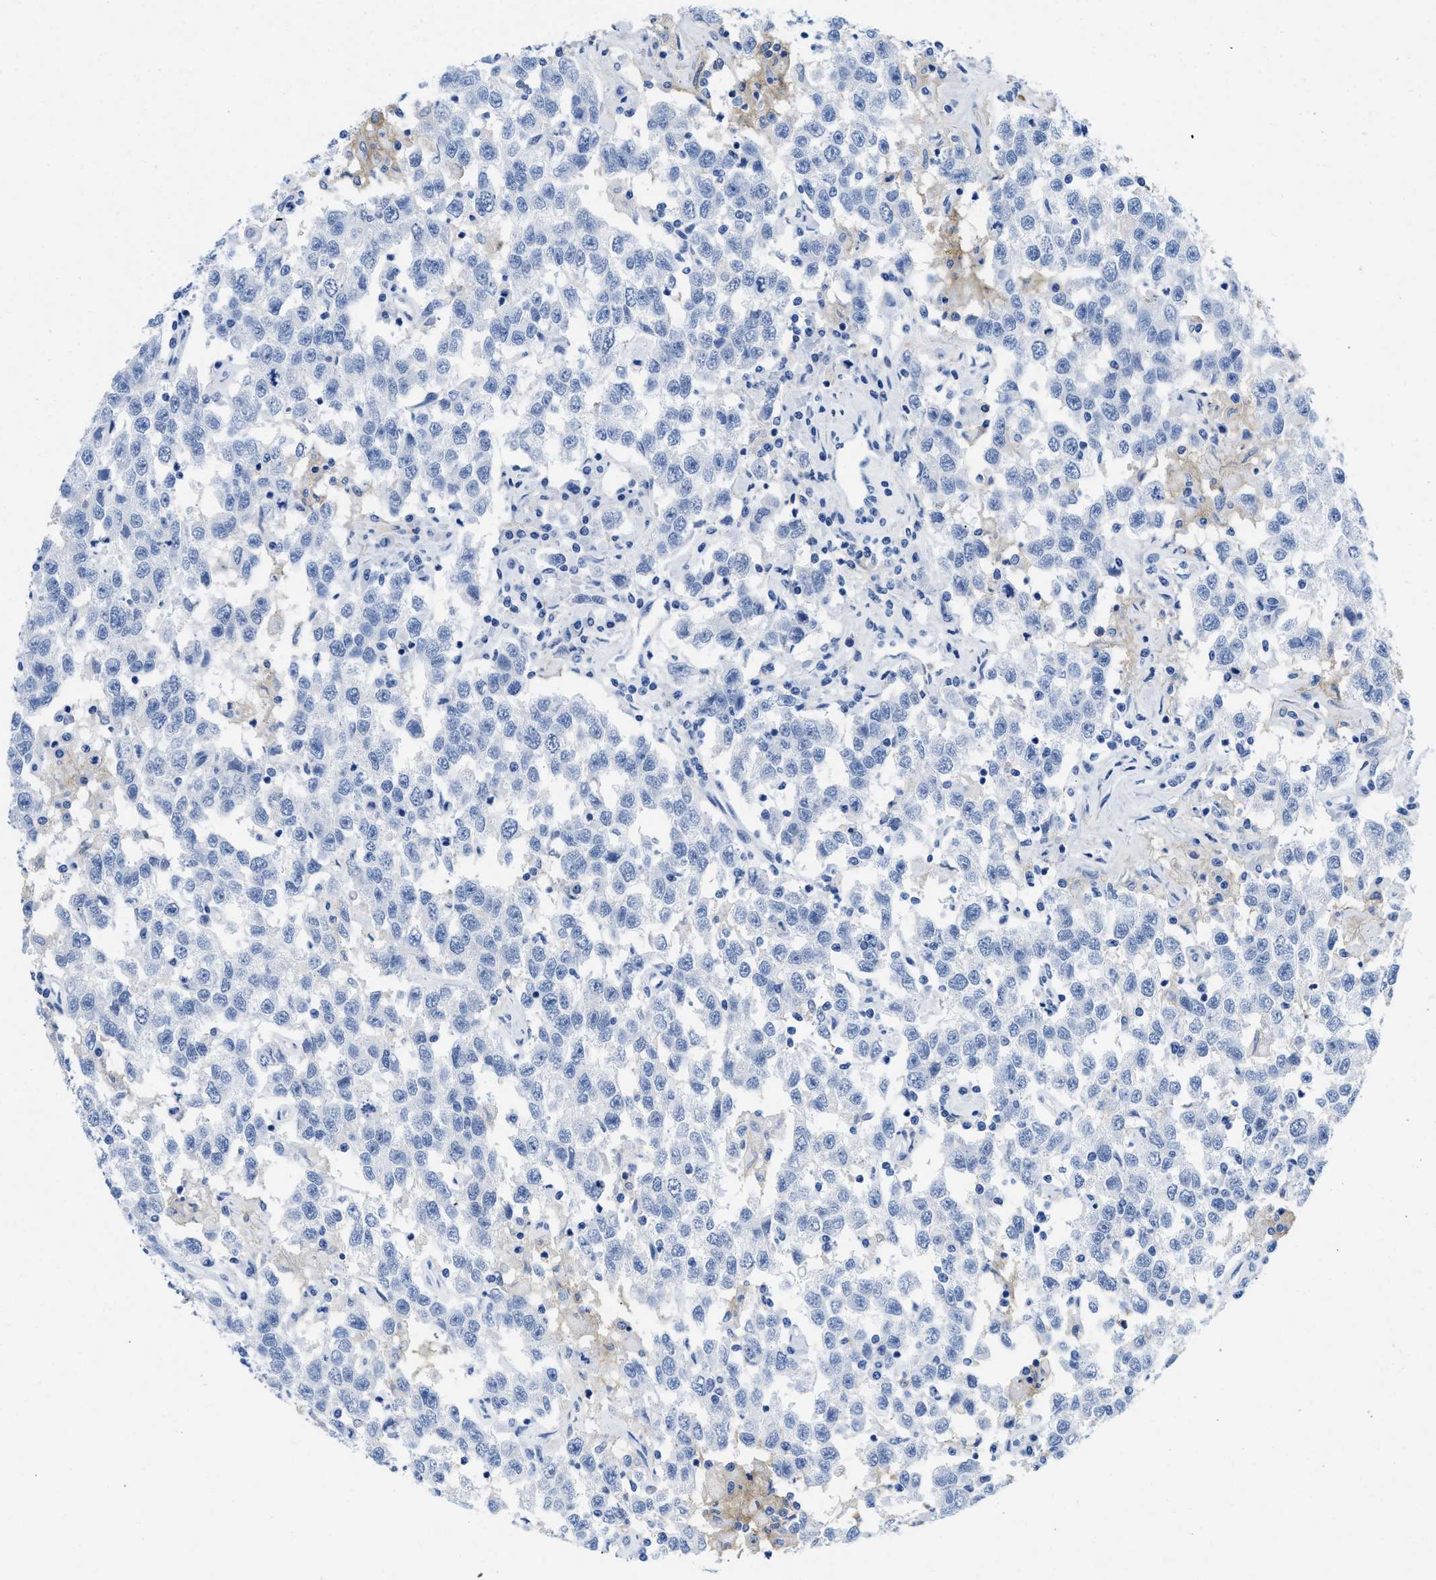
{"staining": {"intensity": "negative", "quantity": "none", "location": "none"}, "tissue": "testis cancer", "cell_type": "Tumor cells", "image_type": "cancer", "snomed": [{"axis": "morphology", "description": "Seminoma, NOS"}, {"axis": "topography", "description": "Testis"}], "caption": "The micrograph displays no staining of tumor cells in seminoma (testis).", "gene": "CR1", "patient": {"sex": "male", "age": 41}}